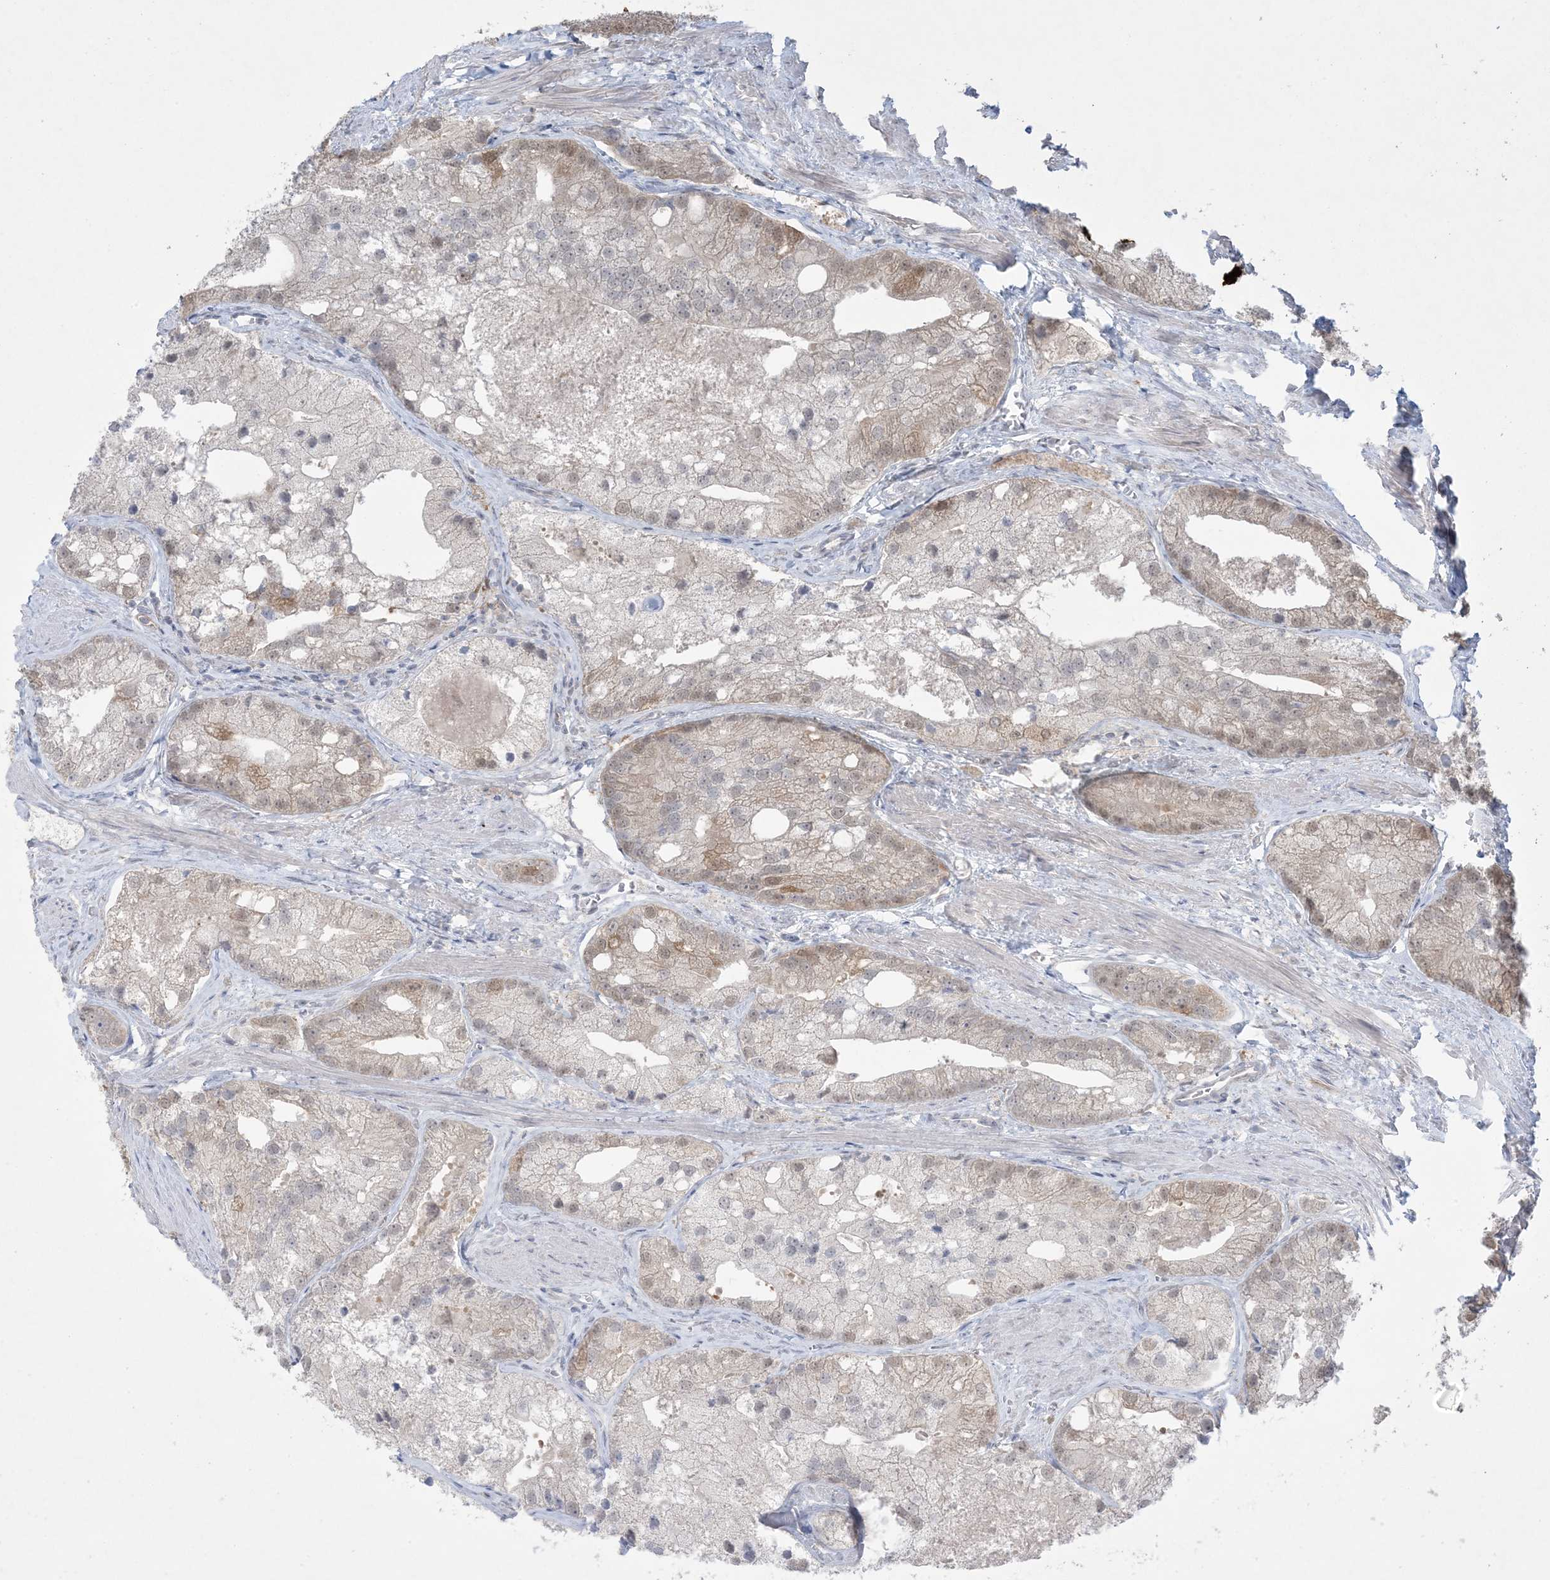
{"staining": {"intensity": "weak", "quantity": "25%-75%", "location": "cytoplasmic/membranous,nuclear"}, "tissue": "prostate cancer", "cell_type": "Tumor cells", "image_type": "cancer", "snomed": [{"axis": "morphology", "description": "Adenocarcinoma, Low grade"}, {"axis": "topography", "description": "Prostate"}], "caption": "About 25%-75% of tumor cells in prostate cancer demonstrate weak cytoplasmic/membranous and nuclear protein staining as visualized by brown immunohistochemical staining.", "gene": "HMGCS1", "patient": {"sex": "male", "age": 69}}